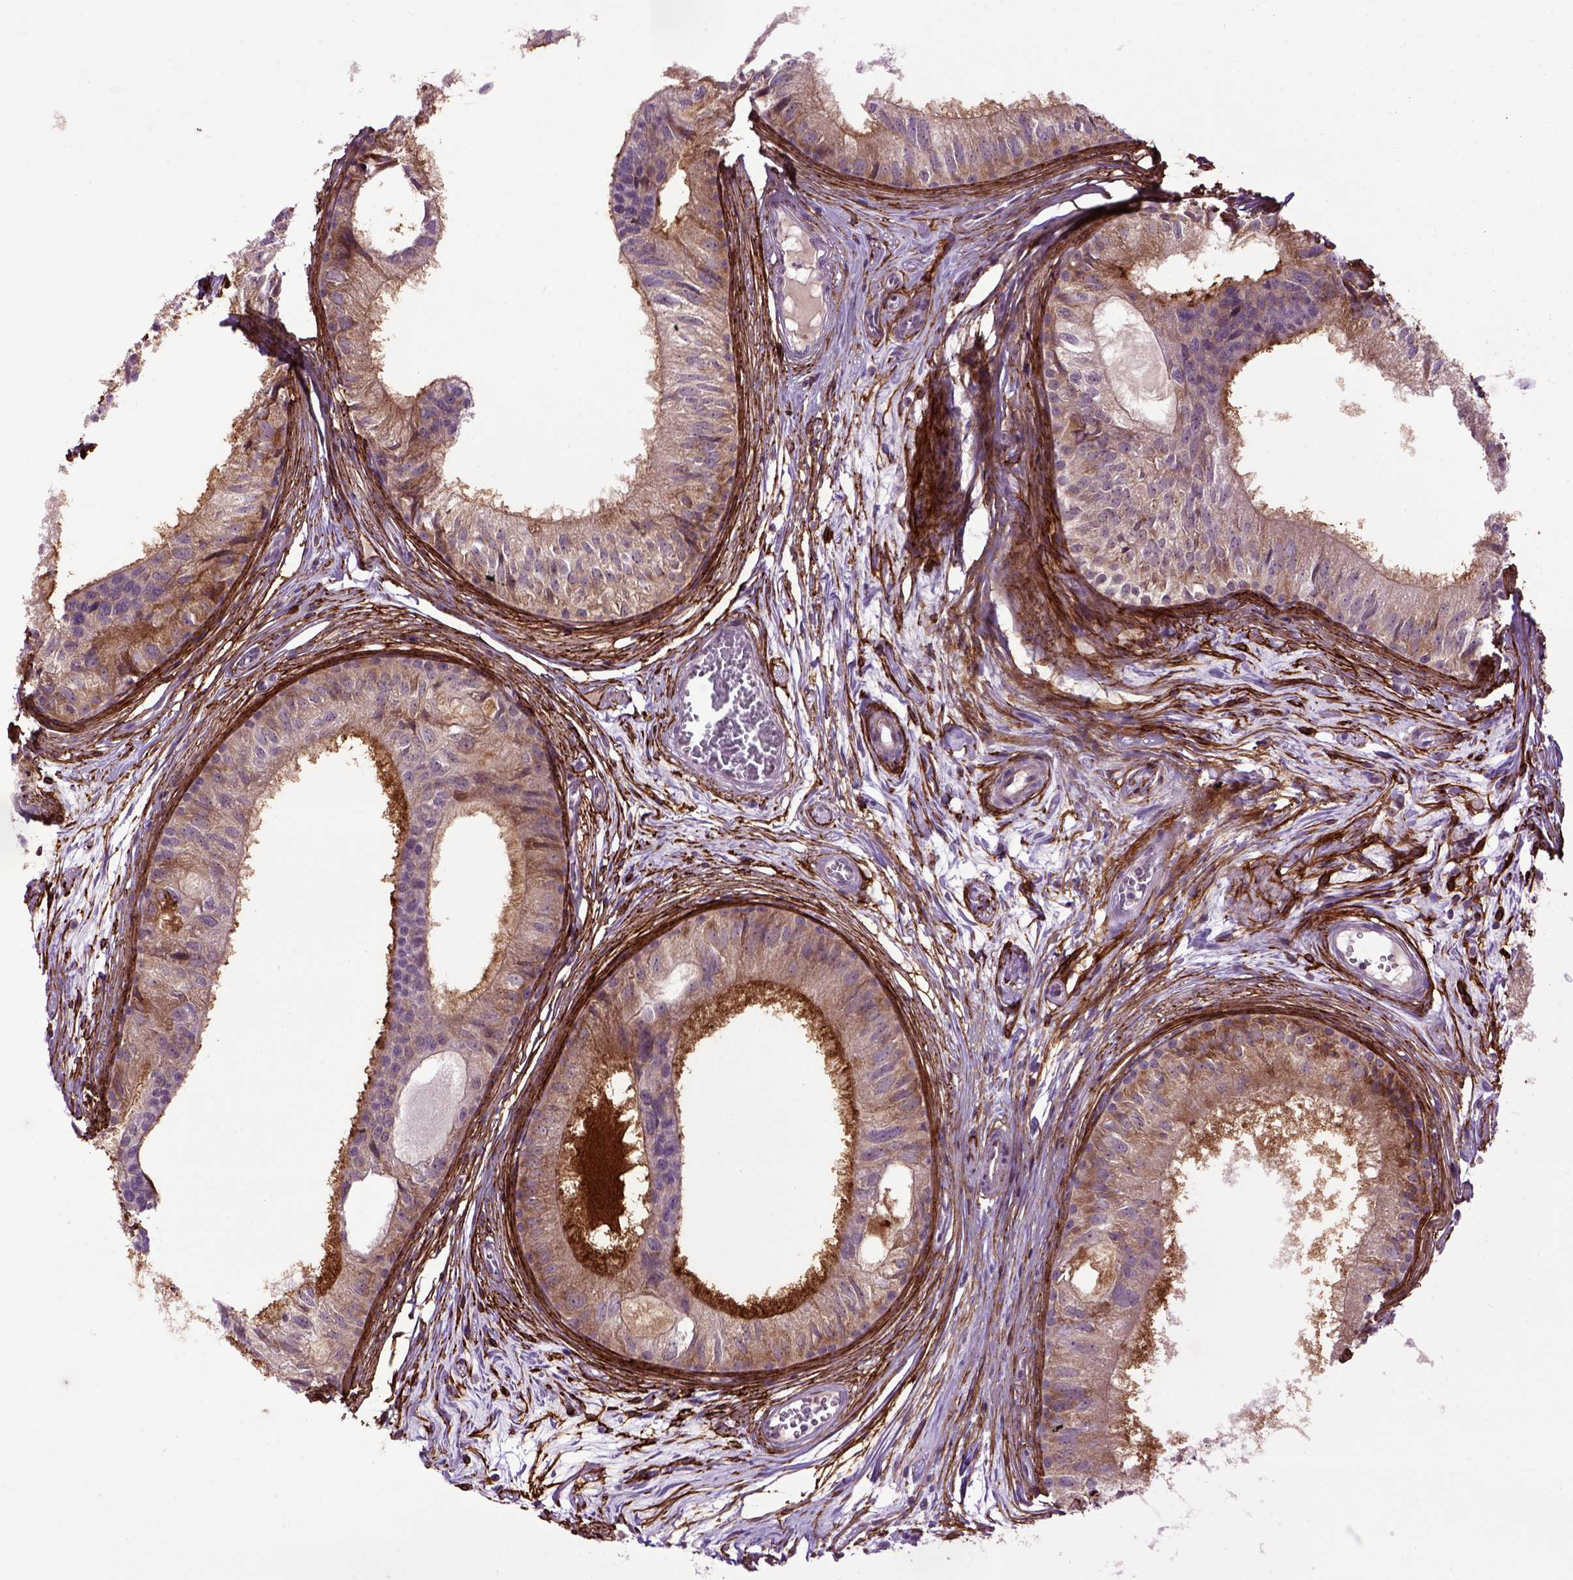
{"staining": {"intensity": "moderate", "quantity": "<25%", "location": "cytoplasmic/membranous"}, "tissue": "epididymis", "cell_type": "Glandular cells", "image_type": "normal", "snomed": [{"axis": "morphology", "description": "Normal tissue, NOS"}, {"axis": "topography", "description": "Epididymis"}], "caption": "Immunohistochemistry staining of normal epididymis, which displays low levels of moderate cytoplasmic/membranous staining in about <25% of glandular cells indicating moderate cytoplasmic/membranous protein positivity. The staining was performed using DAB (brown) for protein detection and nuclei were counterstained in hematoxylin (blue).", "gene": "EMILIN3", "patient": {"sex": "male", "age": 25}}